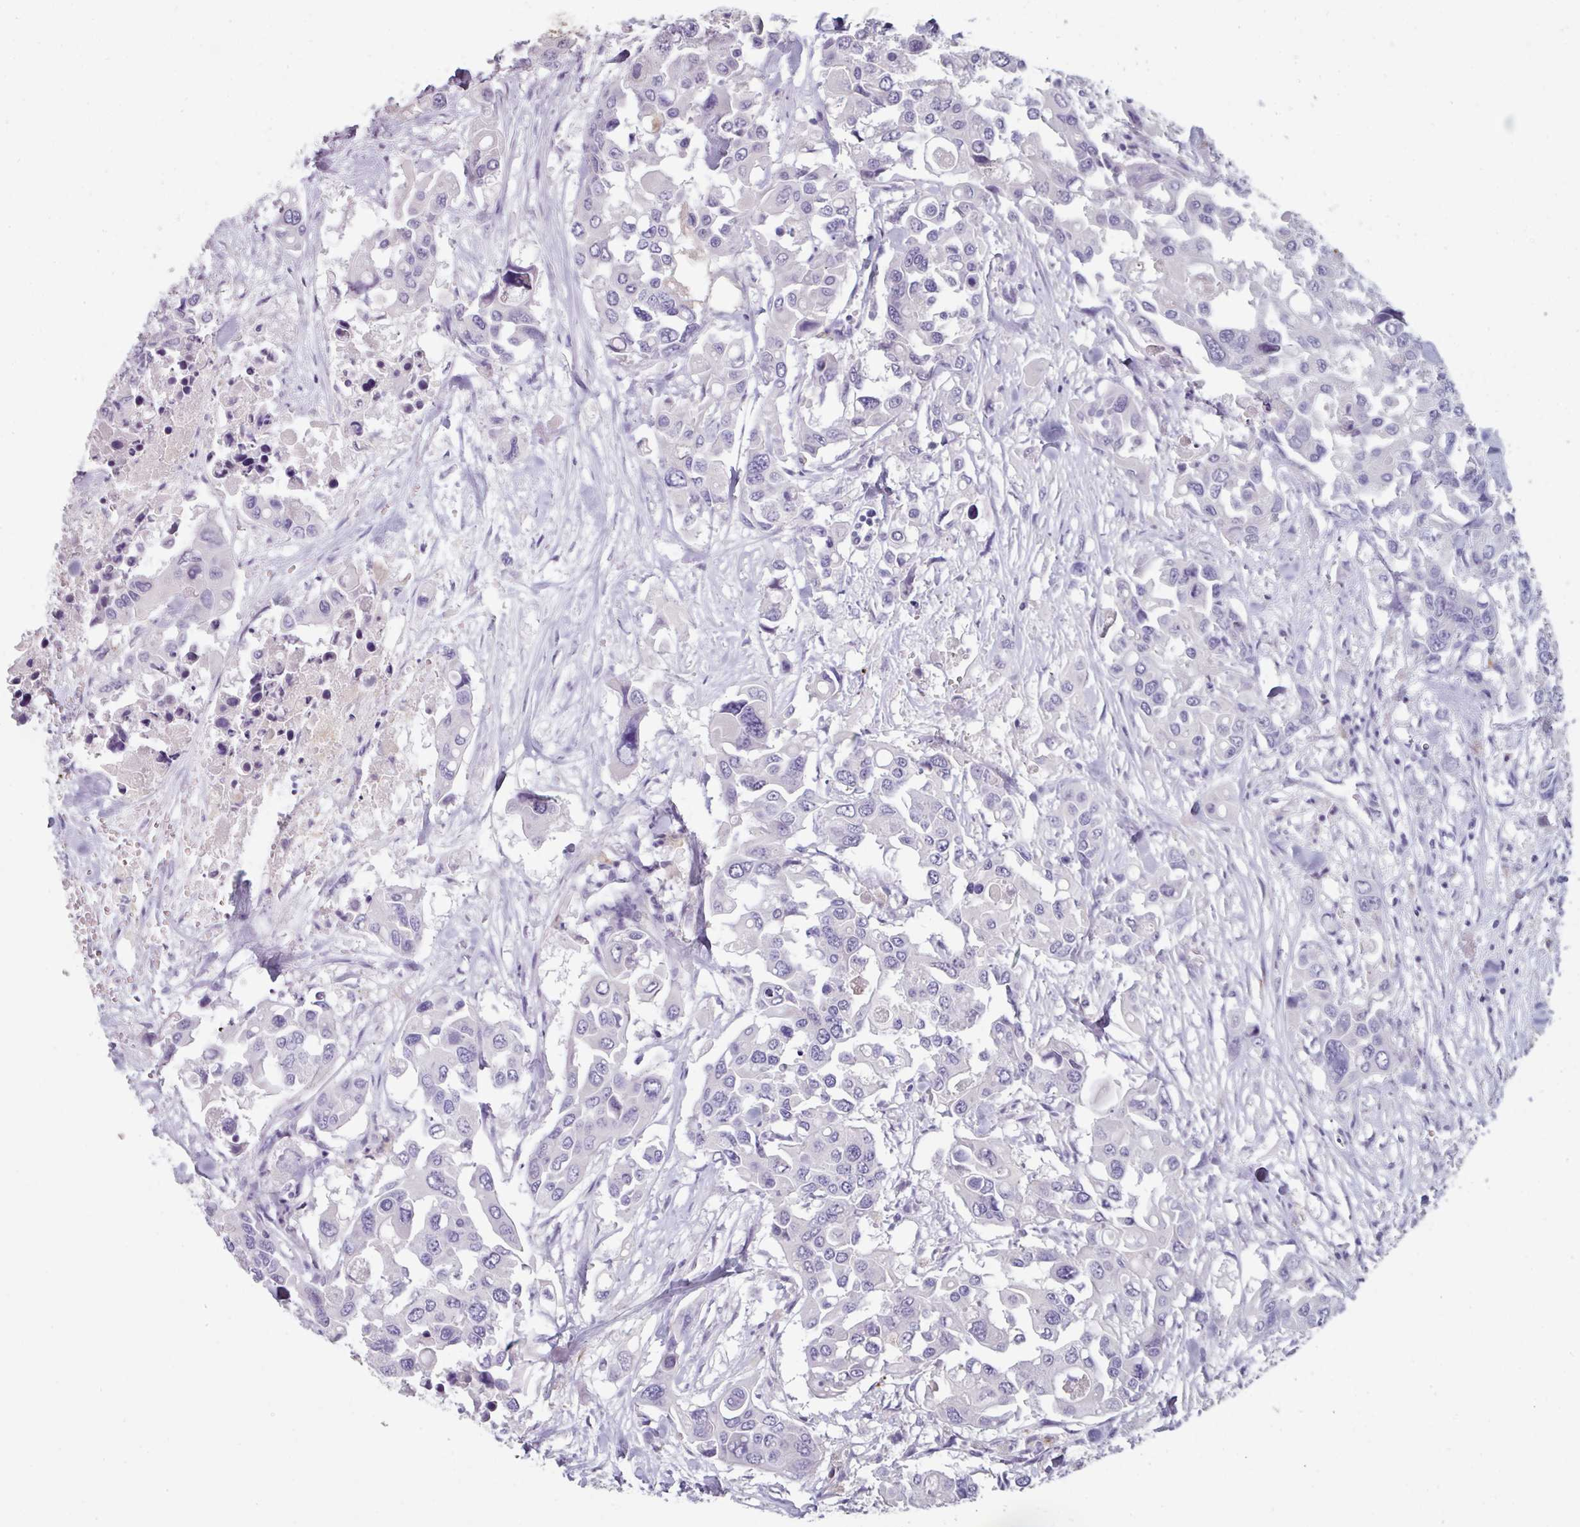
{"staining": {"intensity": "negative", "quantity": "none", "location": "none"}, "tissue": "colorectal cancer", "cell_type": "Tumor cells", "image_type": "cancer", "snomed": [{"axis": "morphology", "description": "Adenocarcinoma, NOS"}, {"axis": "topography", "description": "Colon"}], "caption": "DAB immunohistochemical staining of human colorectal cancer demonstrates no significant expression in tumor cells. (Brightfield microscopy of DAB IHC at high magnification).", "gene": "OR2T10", "patient": {"sex": "male", "age": 77}}